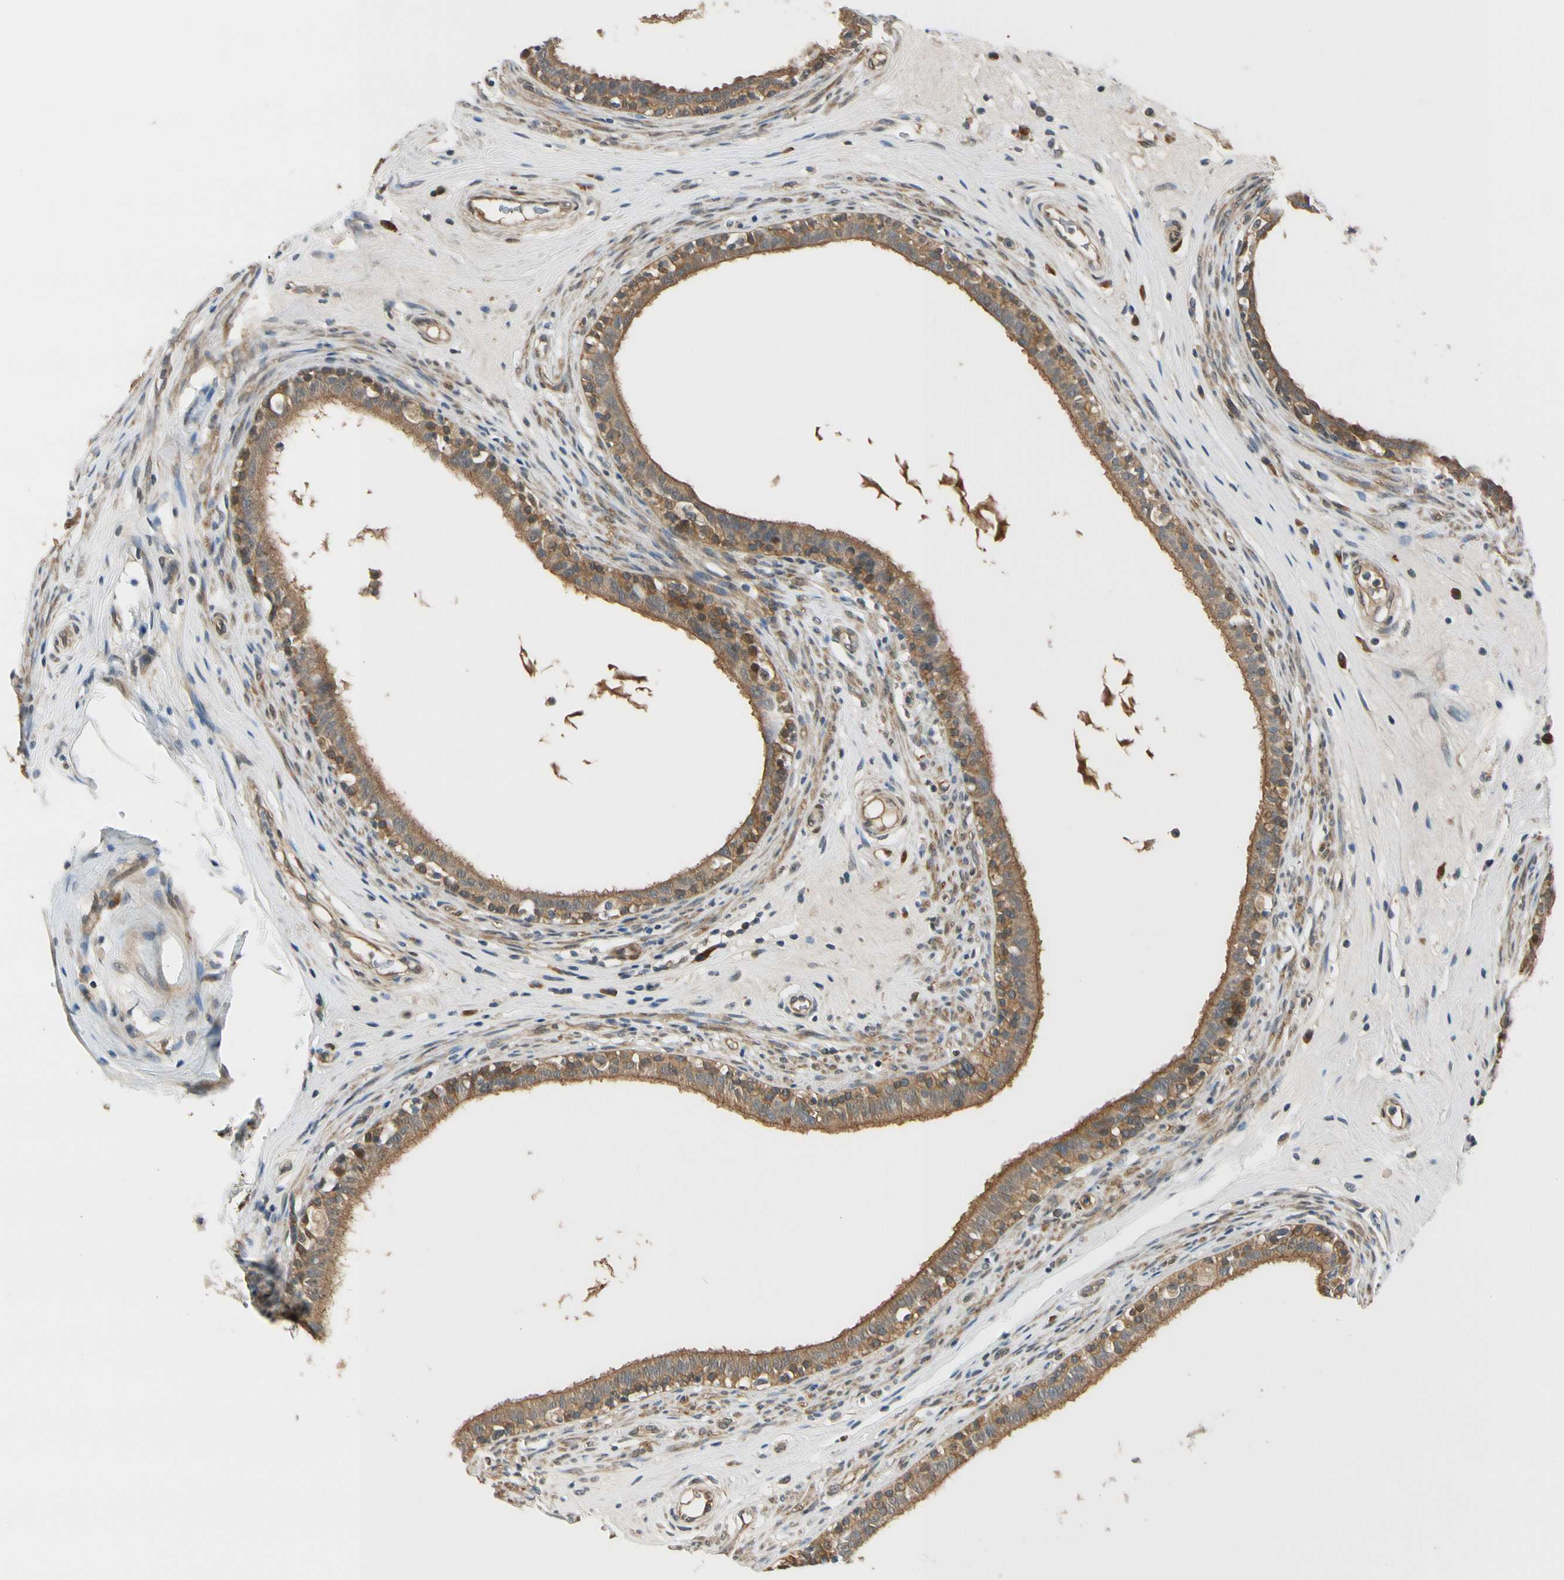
{"staining": {"intensity": "moderate", "quantity": ">75%", "location": "cytoplasmic/membranous"}, "tissue": "epididymis", "cell_type": "Glandular cells", "image_type": "normal", "snomed": [{"axis": "morphology", "description": "Normal tissue, NOS"}, {"axis": "morphology", "description": "Inflammation, NOS"}, {"axis": "topography", "description": "Epididymis"}], "caption": "Epididymis was stained to show a protein in brown. There is medium levels of moderate cytoplasmic/membranous staining in about >75% of glandular cells. (DAB = brown stain, brightfield microscopy at high magnification).", "gene": "RASGRF1", "patient": {"sex": "male", "age": 84}}